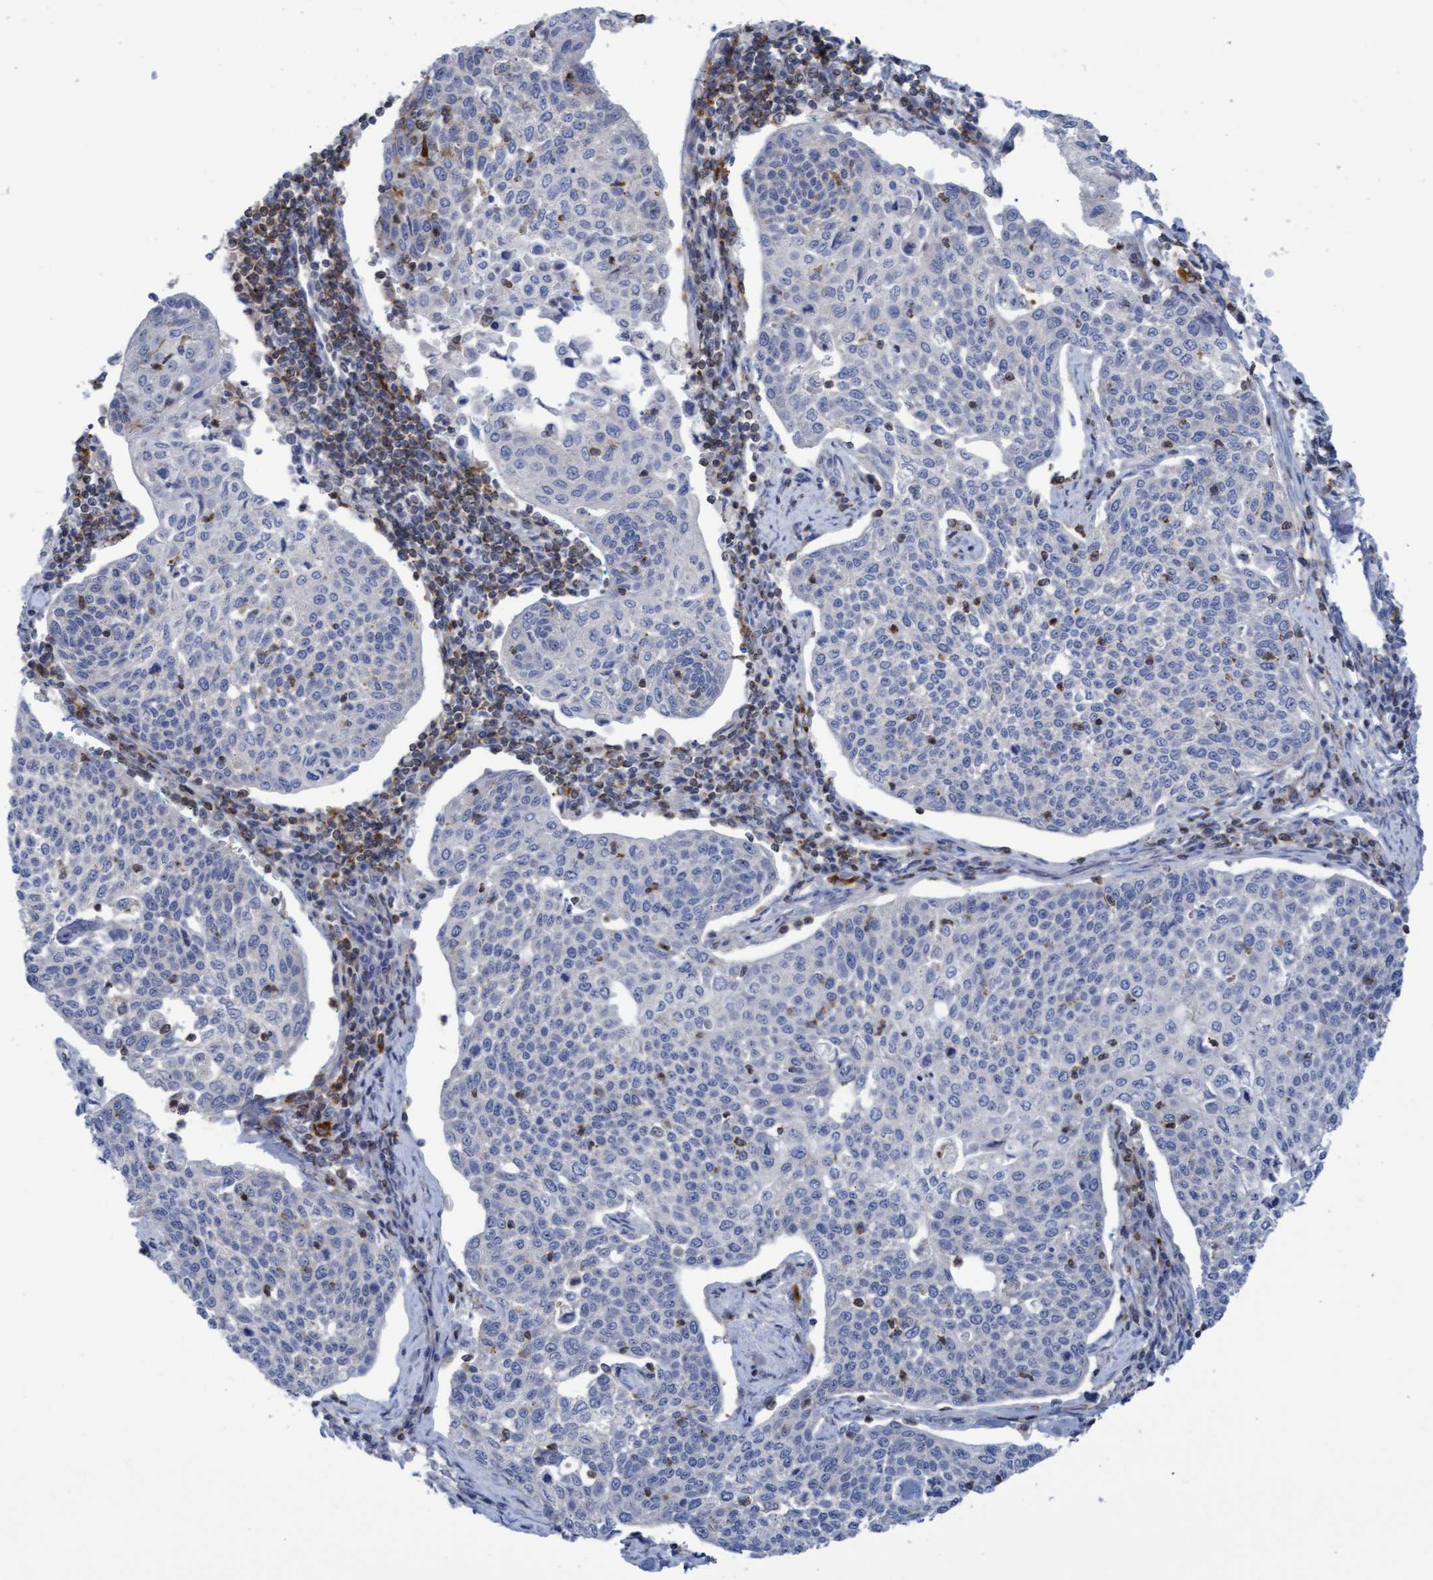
{"staining": {"intensity": "negative", "quantity": "none", "location": "none"}, "tissue": "cervical cancer", "cell_type": "Tumor cells", "image_type": "cancer", "snomed": [{"axis": "morphology", "description": "Squamous cell carcinoma, NOS"}, {"axis": "topography", "description": "Cervix"}], "caption": "Squamous cell carcinoma (cervical) was stained to show a protein in brown. There is no significant positivity in tumor cells. (Brightfield microscopy of DAB (3,3'-diaminobenzidine) immunohistochemistry at high magnification).", "gene": "FNBP1", "patient": {"sex": "female", "age": 34}}